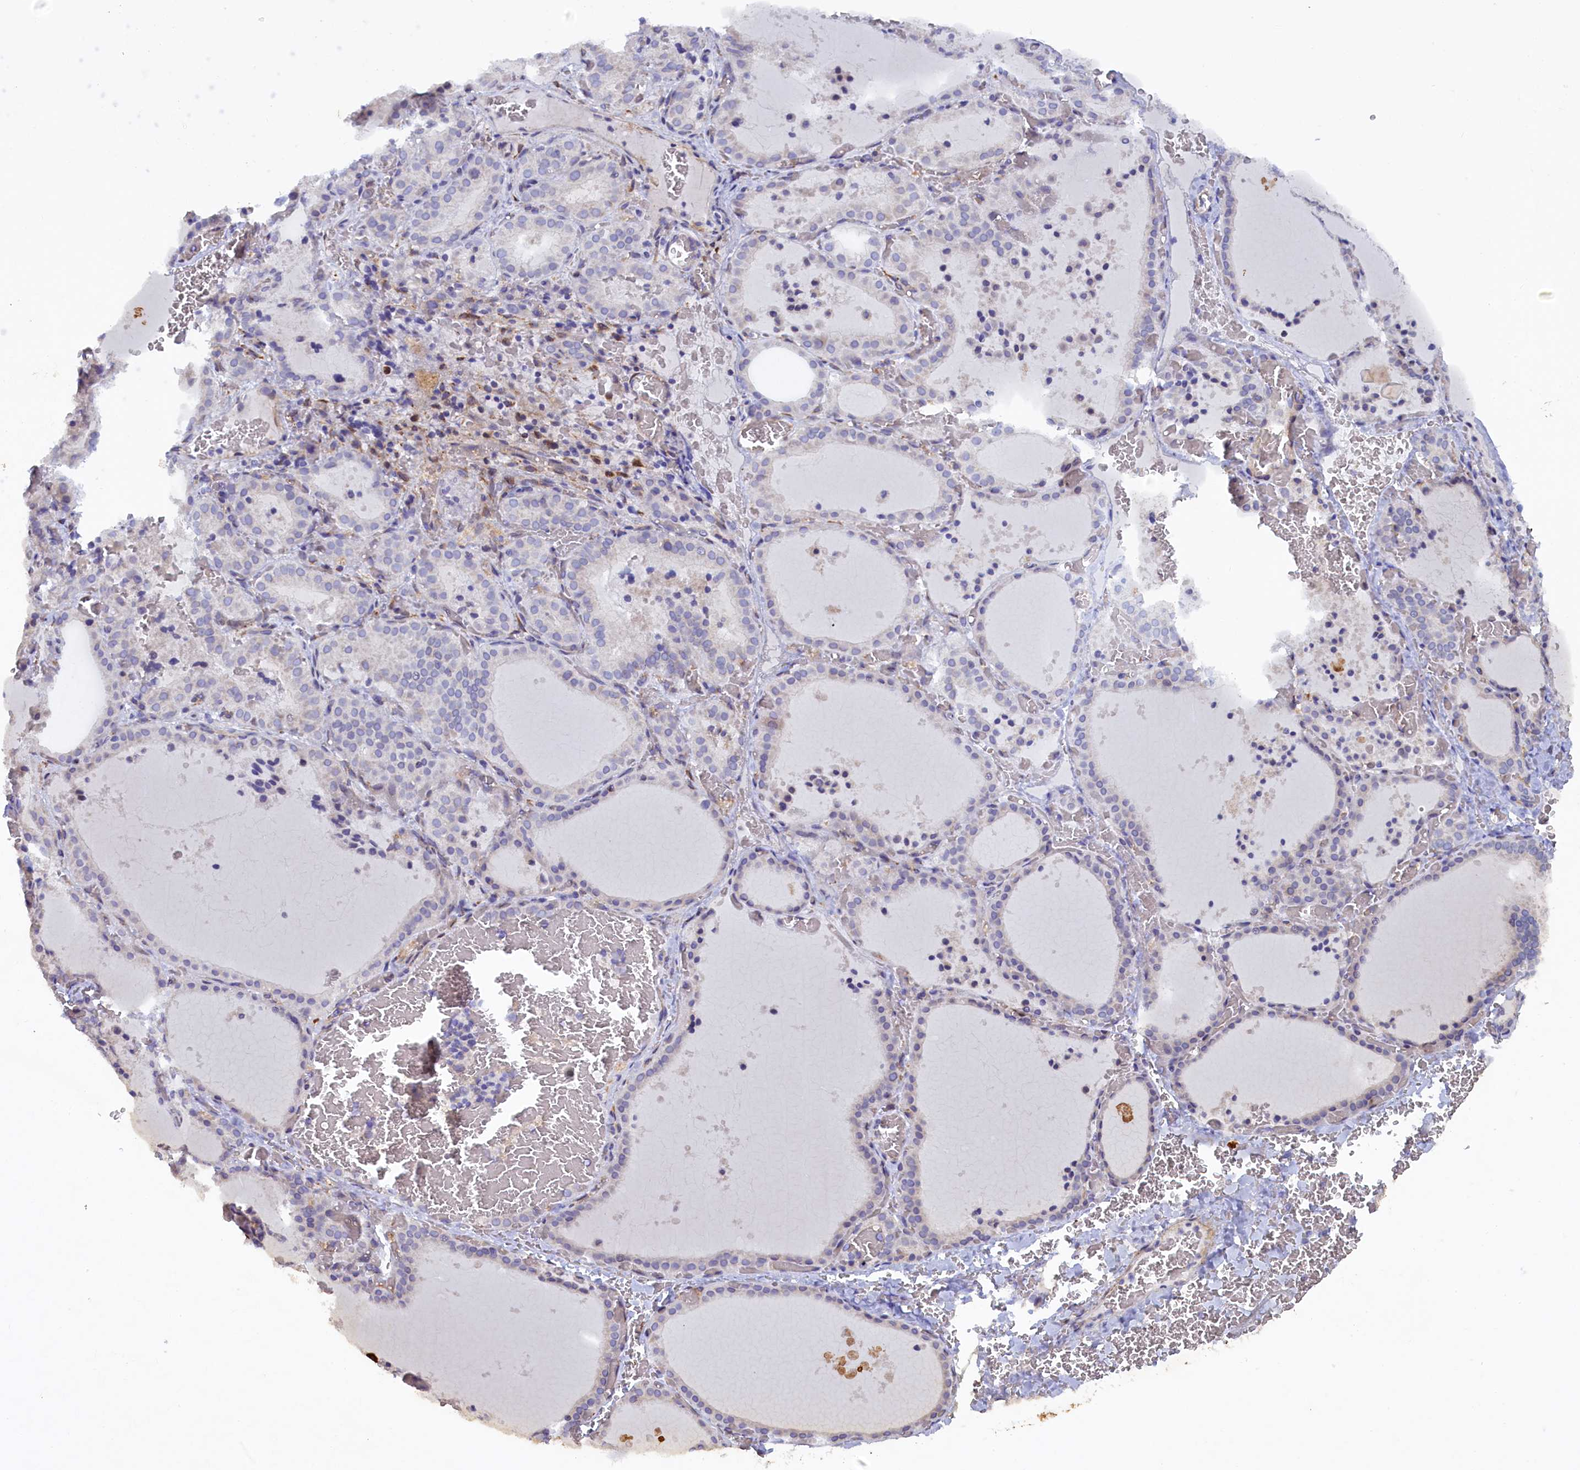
{"staining": {"intensity": "negative", "quantity": "none", "location": "none"}, "tissue": "thyroid gland", "cell_type": "Glandular cells", "image_type": "normal", "snomed": [{"axis": "morphology", "description": "Normal tissue, NOS"}, {"axis": "topography", "description": "Thyroid gland"}], "caption": "Thyroid gland was stained to show a protein in brown. There is no significant staining in glandular cells. The staining was performed using DAB (3,3'-diaminobenzidine) to visualize the protein expression in brown, while the nuclei were stained in blue with hematoxylin (Magnification: 20x).", "gene": "POGLUT3", "patient": {"sex": "female", "age": 39}}